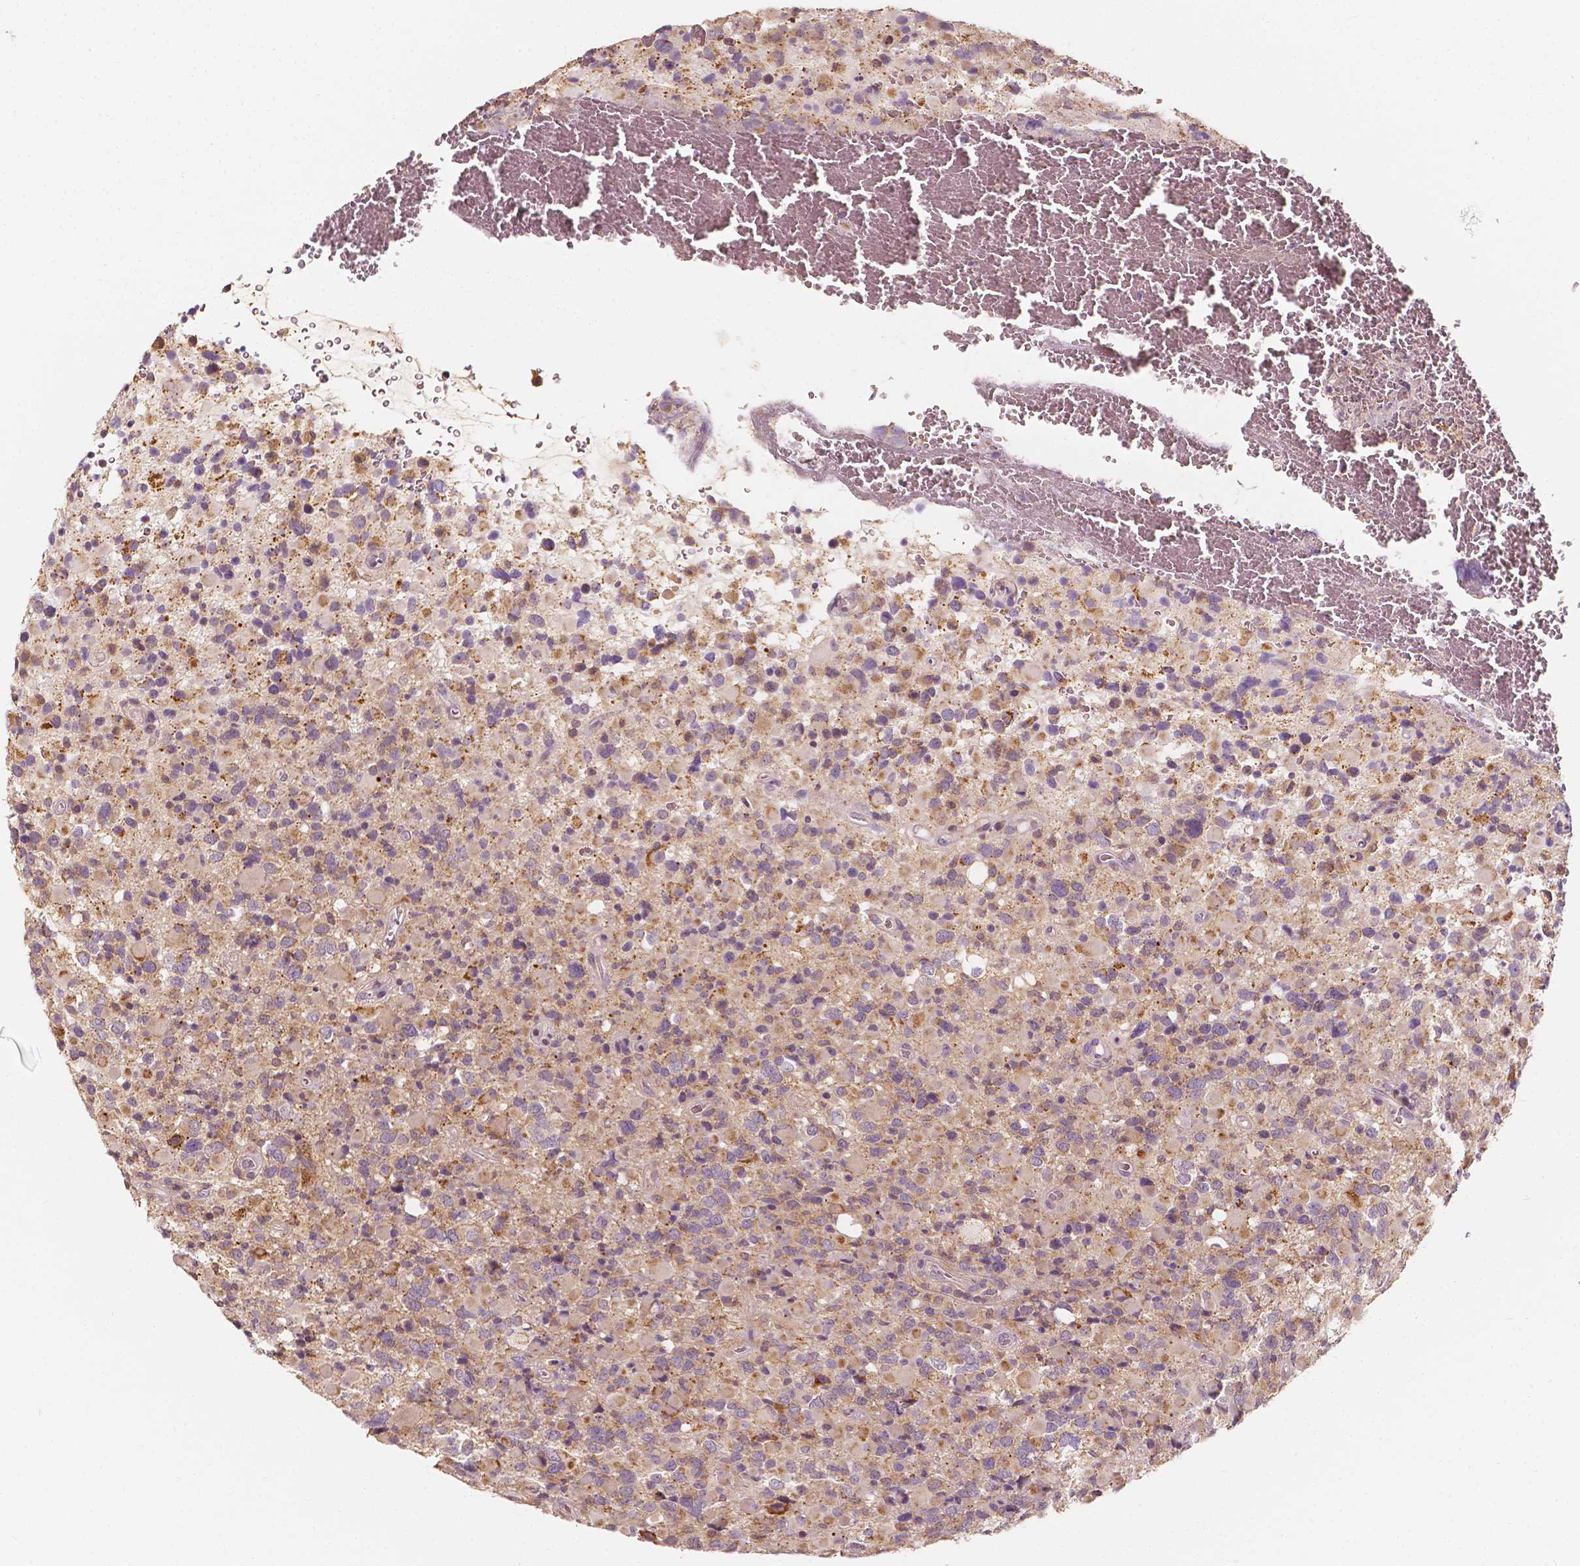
{"staining": {"intensity": "weak", "quantity": "<25%", "location": "cytoplasmic/membranous"}, "tissue": "glioma", "cell_type": "Tumor cells", "image_type": "cancer", "snomed": [{"axis": "morphology", "description": "Glioma, malignant, High grade"}, {"axis": "topography", "description": "Brain"}], "caption": "Tumor cells show no significant positivity in glioma.", "gene": "SHPK", "patient": {"sex": "female", "age": 40}}